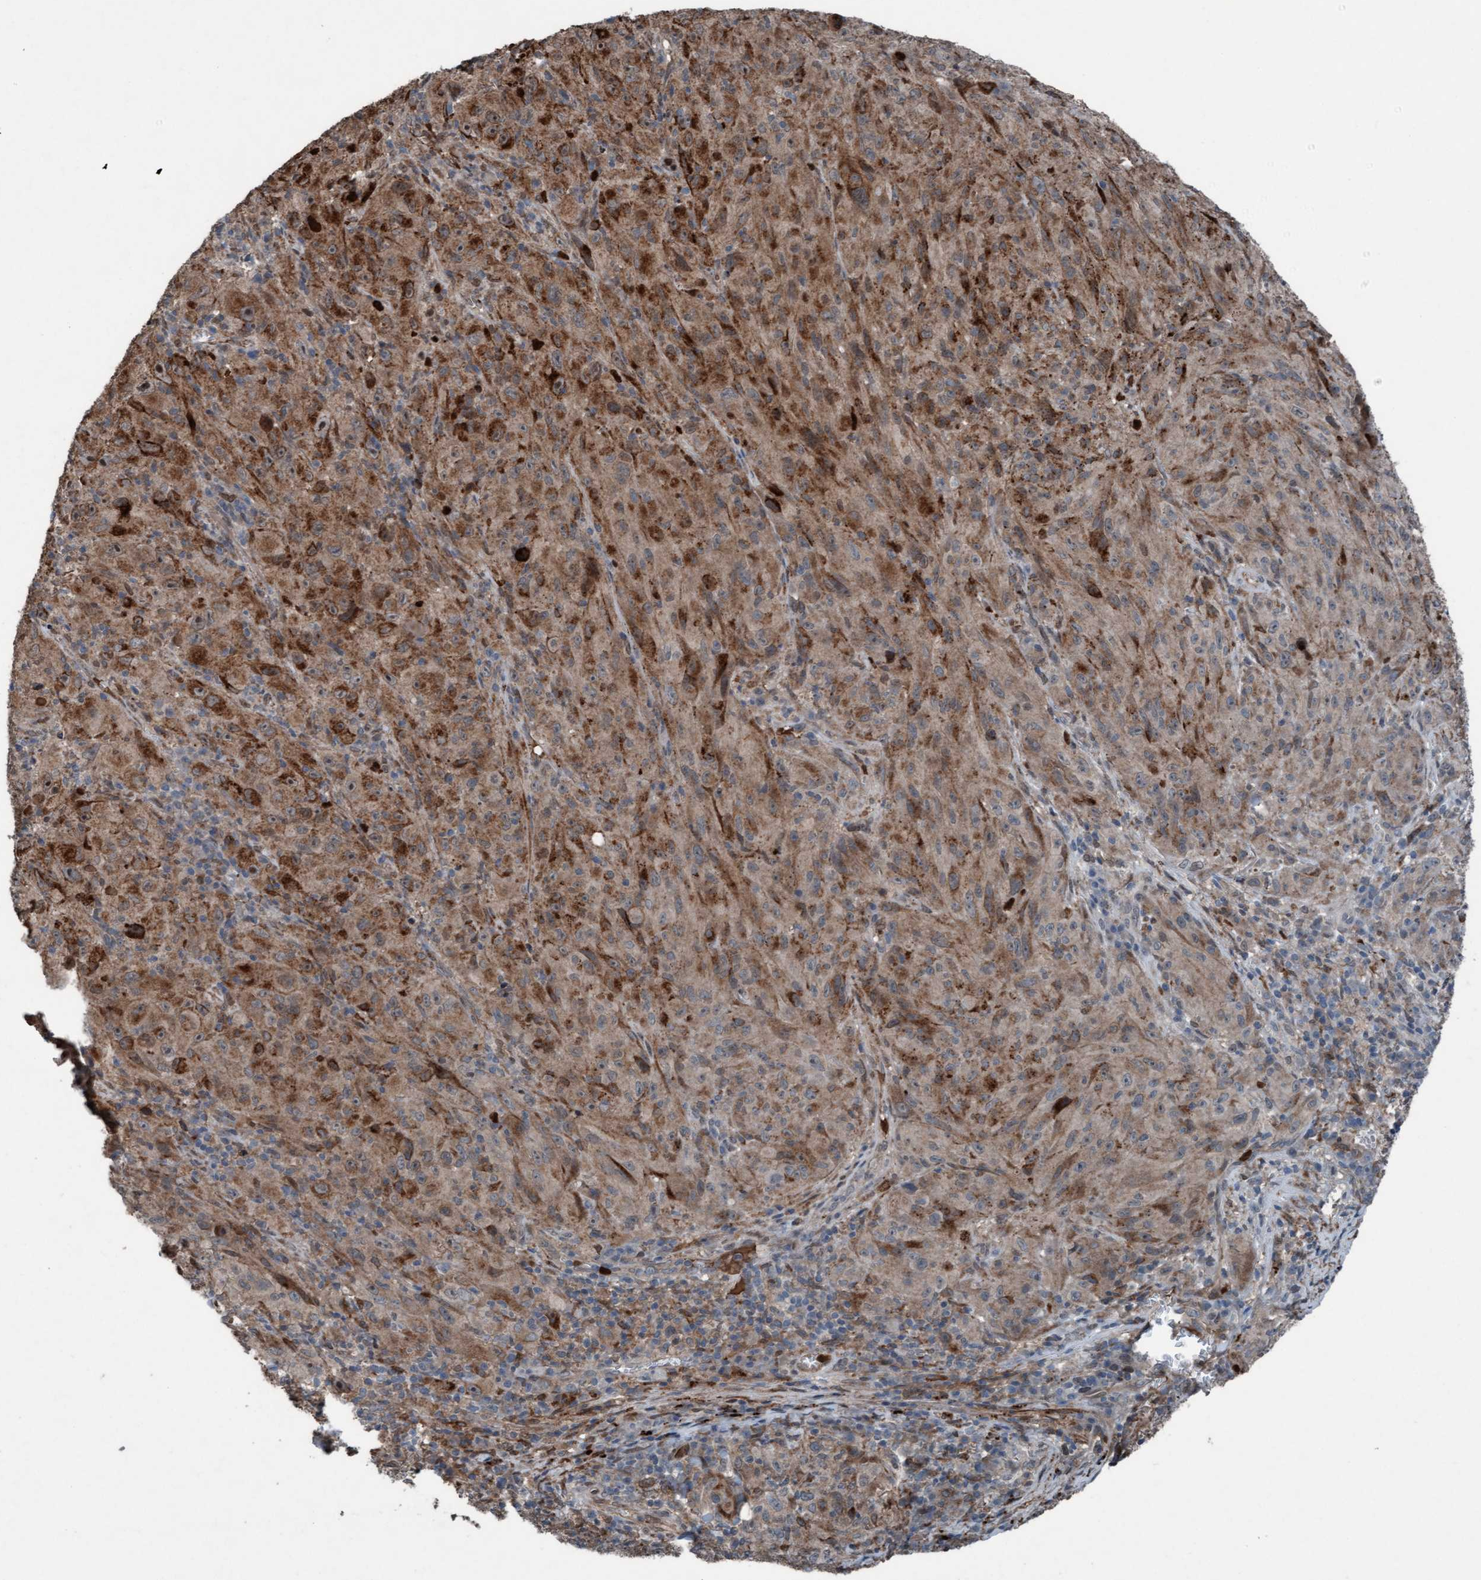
{"staining": {"intensity": "weak", "quantity": ">75%", "location": "cytoplasmic/membranous"}, "tissue": "melanoma", "cell_type": "Tumor cells", "image_type": "cancer", "snomed": [{"axis": "morphology", "description": "Malignant melanoma, NOS"}, {"axis": "topography", "description": "Skin of head"}], "caption": "A brown stain labels weak cytoplasmic/membranous positivity of a protein in human malignant melanoma tumor cells. (Stains: DAB (3,3'-diaminobenzidine) in brown, nuclei in blue, Microscopy: brightfield microscopy at high magnification).", "gene": "PLXNB2", "patient": {"sex": "male", "age": 96}}